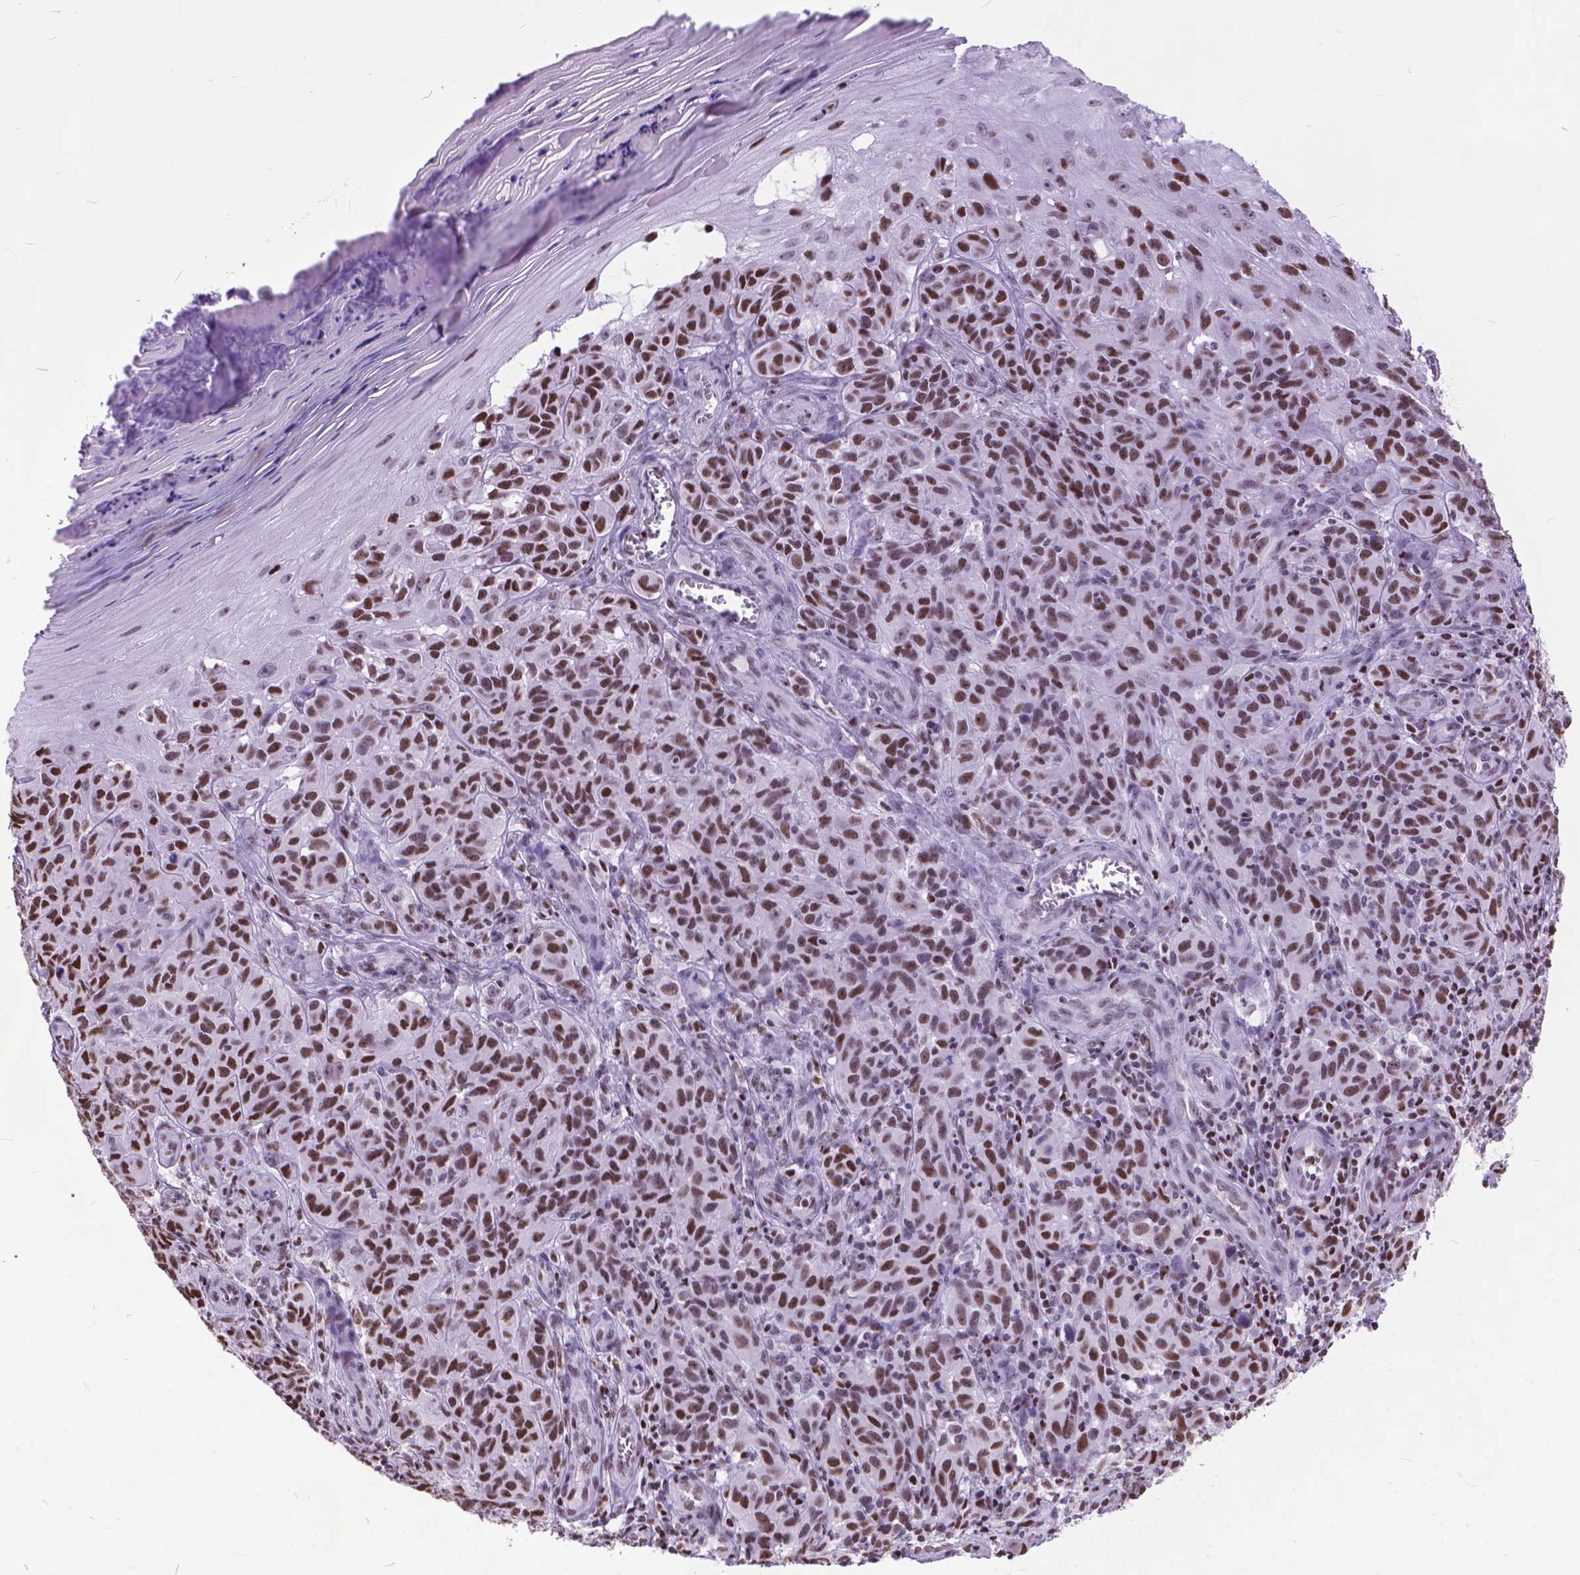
{"staining": {"intensity": "strong", "quantity": ">75%", "location": "nuclear"}, "tissue": "melanoma", "cell_type": "Tumor cells", "image_type": "cancer", "snomed": [{"axis": "morphology", "description": "Malignant melanoma, NOS"}, {"axis": "topography", "description": "Skin"}], "caption": "The micrograph reveals staining of malignant melanoma, revealing strong nuclear protein staining (brown color) within tumor cells.", "gene": "POLE4", "patient": {"sex": "female", "age": 53}}